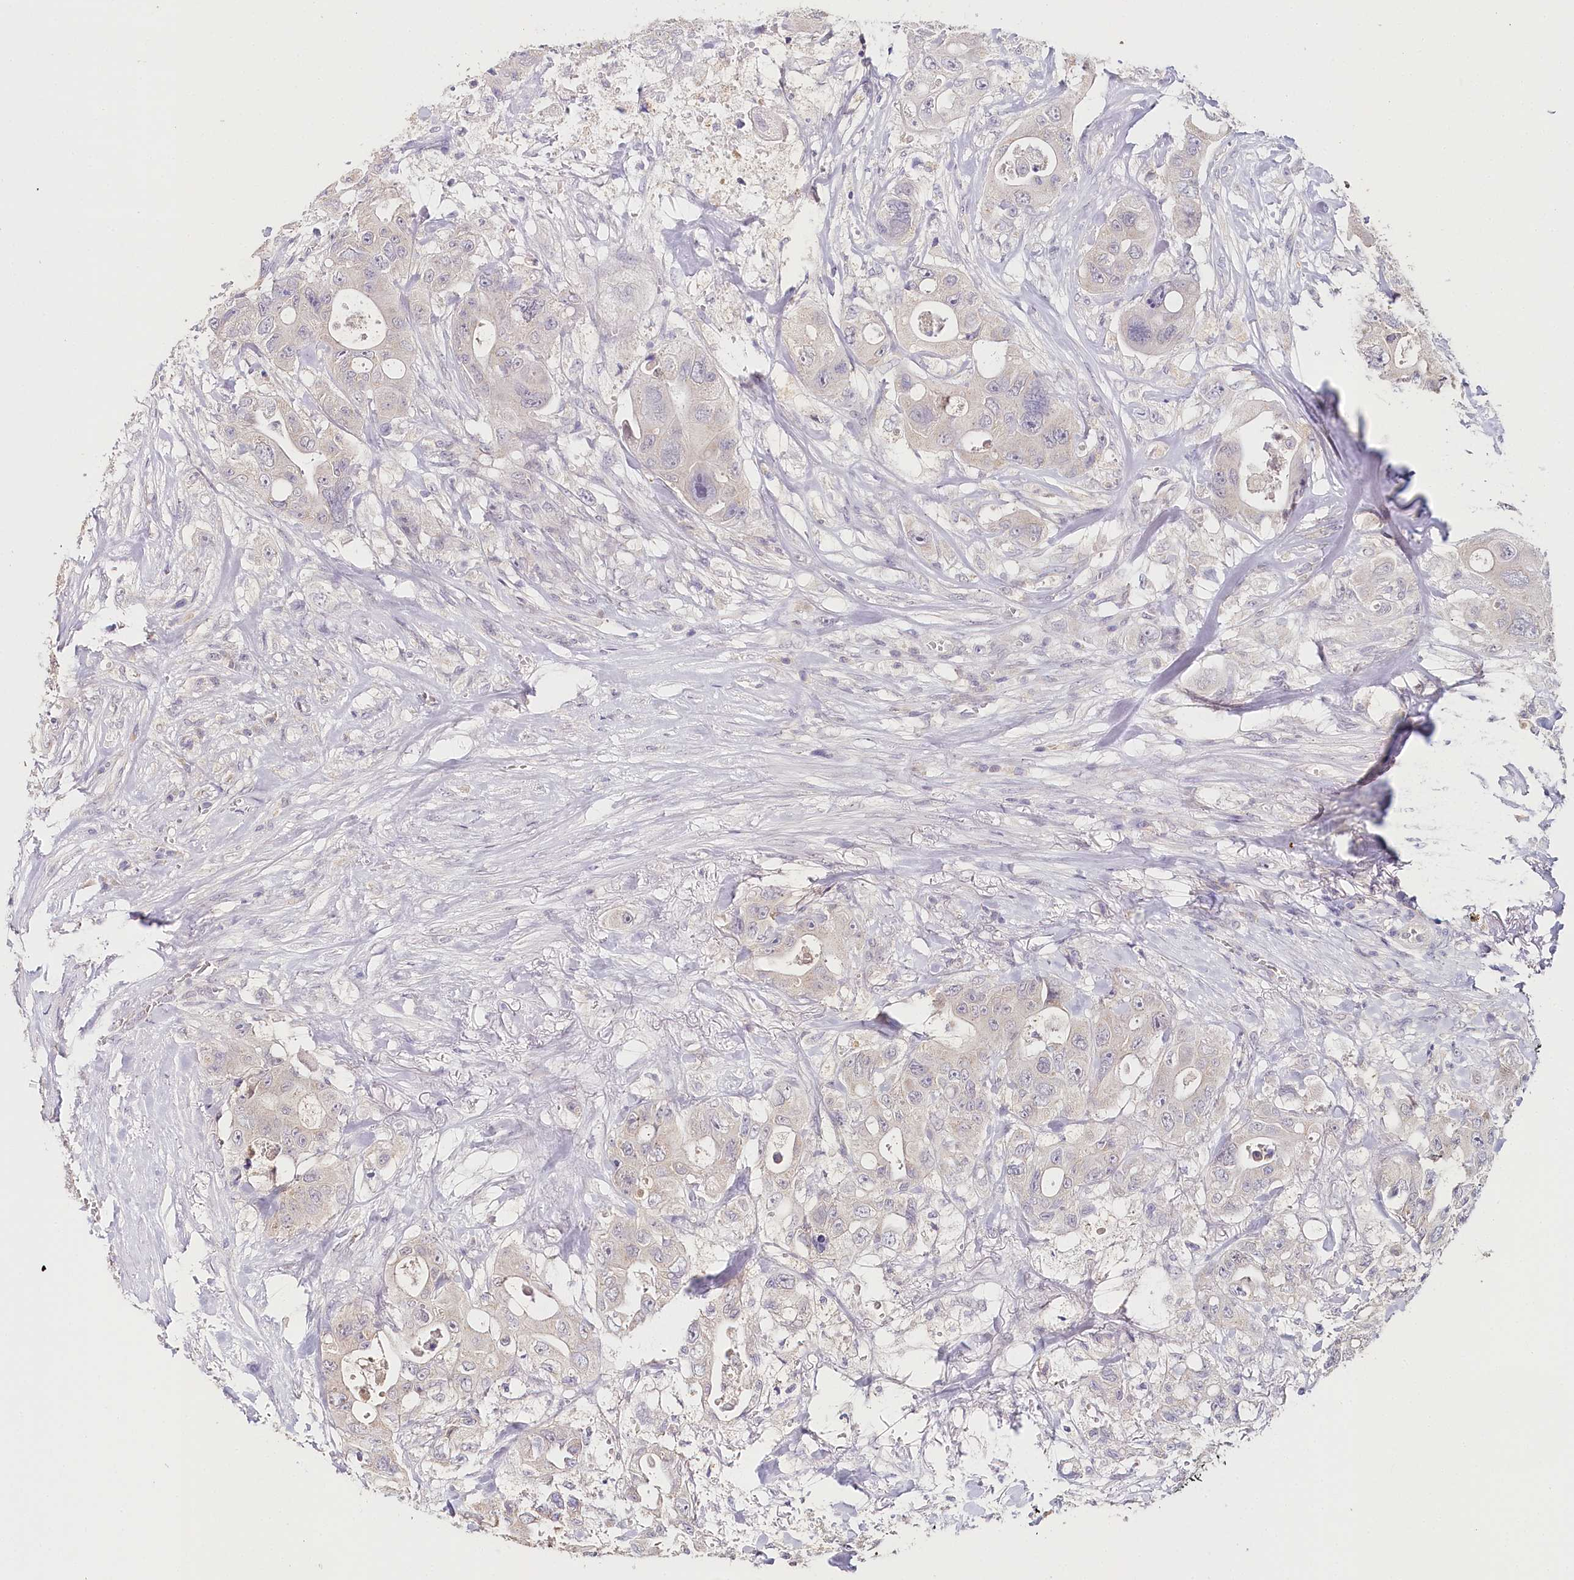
{"staining": {"intensity": "negative", "quantity": "none", "location": "none"}, "tissue": "colorectal cancer", "cell_type": "Tumor cells", "image_type": "cancer", "snomed": [{"axis": "morphology", "description": "Adenocarcinoma, NOS"}, {"axis": "topography", "description": "Colon"}], "caption": "Tumor cells are negative for protein expression in human colorectal cancer (adenocarcinoma). The staining is performed using DAB (3,3'-diaminobenzidine) brown chromogen with nuclei counter-stained in using hematoxylin.", "gene": "TP53", "patient": {"sex": "female", "age": 46}}